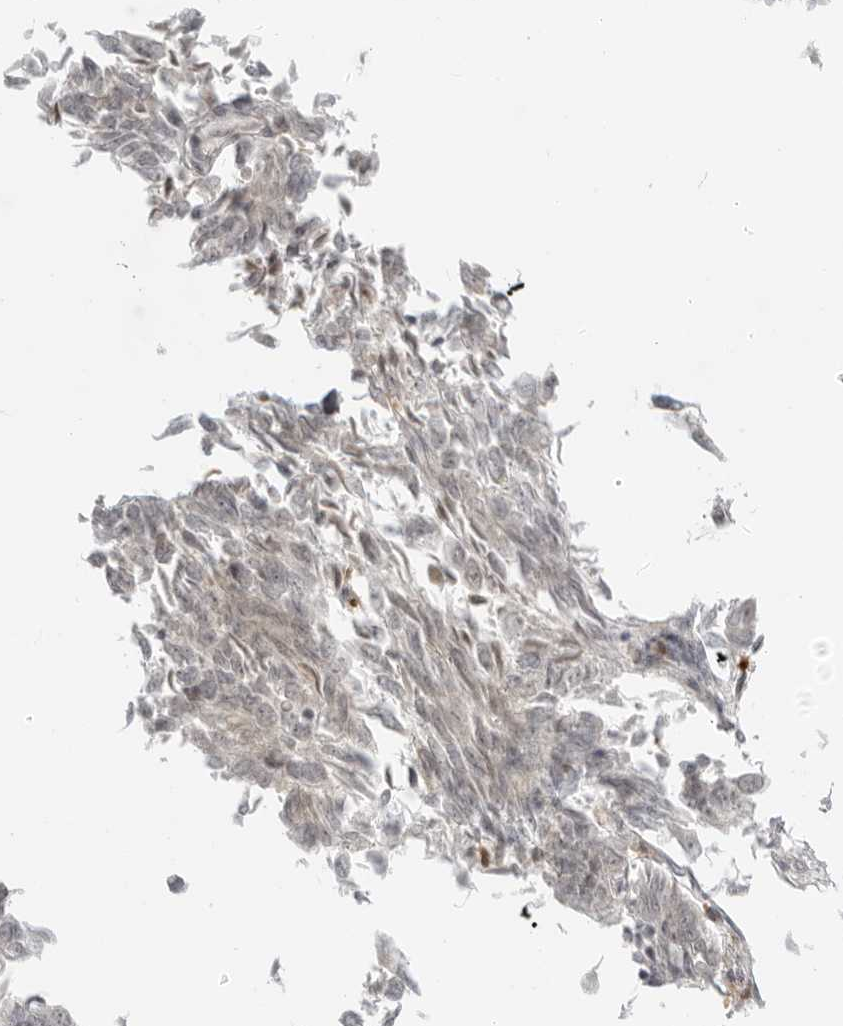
{"staining": {"intensity": "weak", "quantity": "<25%", "location": "cytoplasmic/membranous,nuclear"}, "tissue": "endometrial cancer", "cell_type": "Tumor cells", "image_type": "cancer", "snomed": [{"axis": "morphology", "description": "Adenocarcinoma, NOS"}, {"axis": "topography", "description": "Endometrium"}], "caption": "The IHC photomicrograph has no significant positivity in tumor cells of endometrial cancer tissue. (Brightfield microscopy of DAB immunohistochemistry at high magnification).", "gene": "SUGCT", "patient": {"sex": "female", "age": 80}}